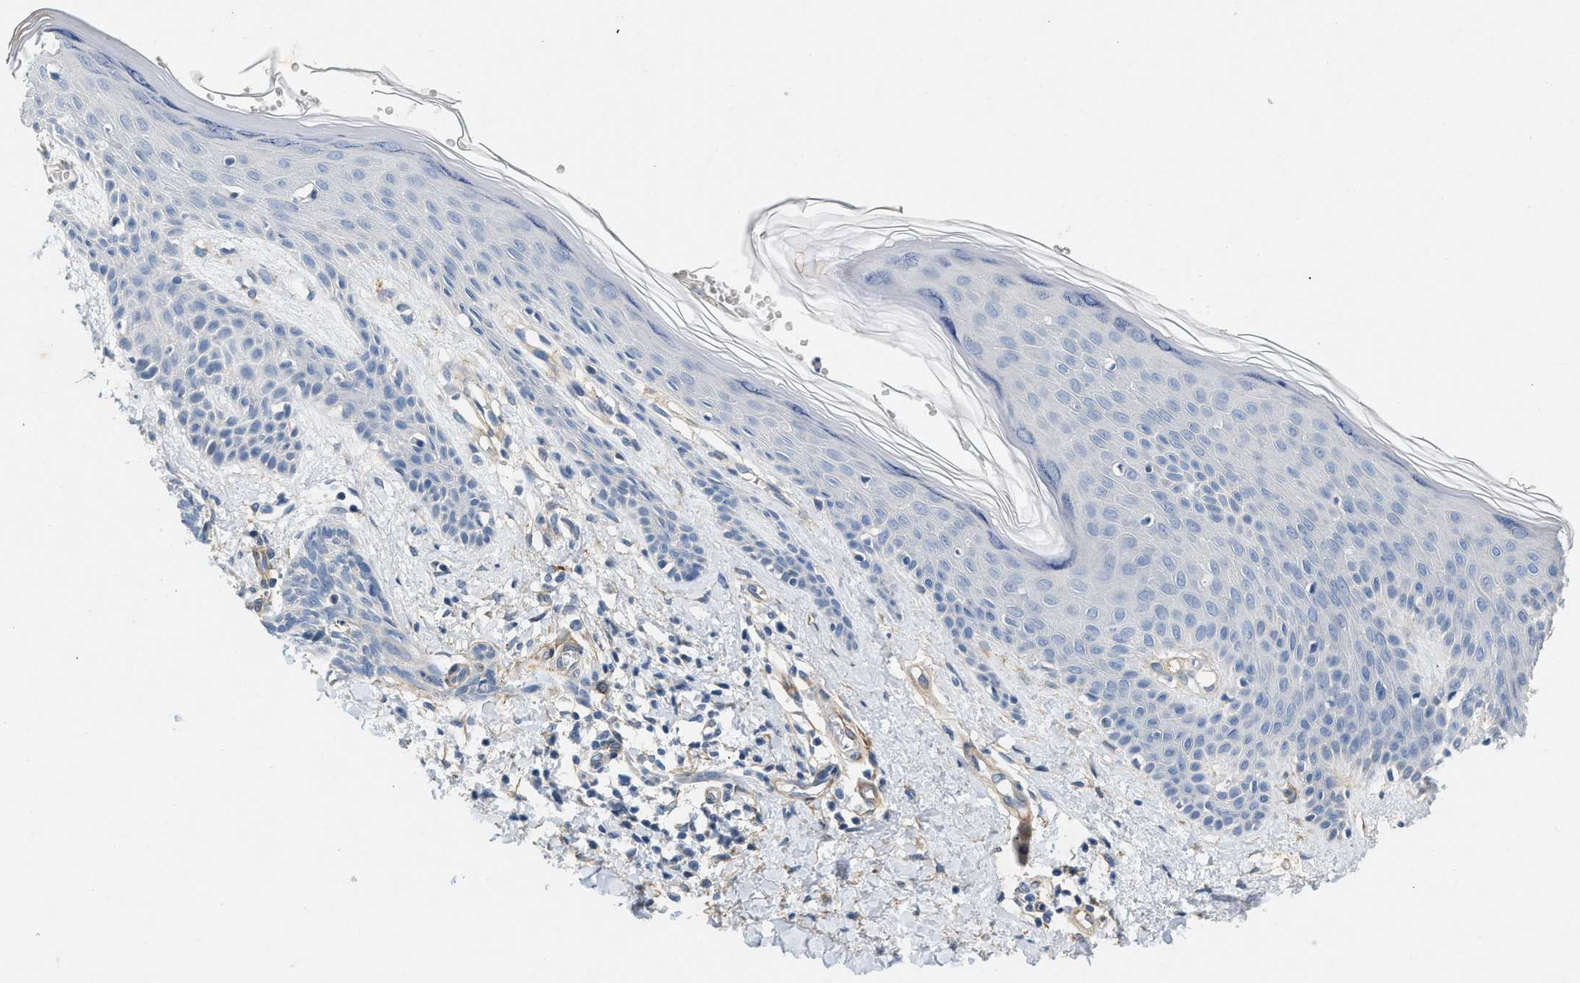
{"staining": {"intensity": "negative", "quantity": "none", "location": "none"}, "tissue": "skin cancer", "cell_type": "Tumor cells", "image_type": "cancer", "snomed": [{"axis": "morphology", "description": "Basal cell carcinoma"}, {"axis": "topography", "description": "Skin"}], "caption": "This is an immunohistochemistry histopathology image of skin basal cell carcinoma. There is no expression in tumor cells.", "gene": "PDGFRA", "patient": {"sex": "female", "age": 59}}